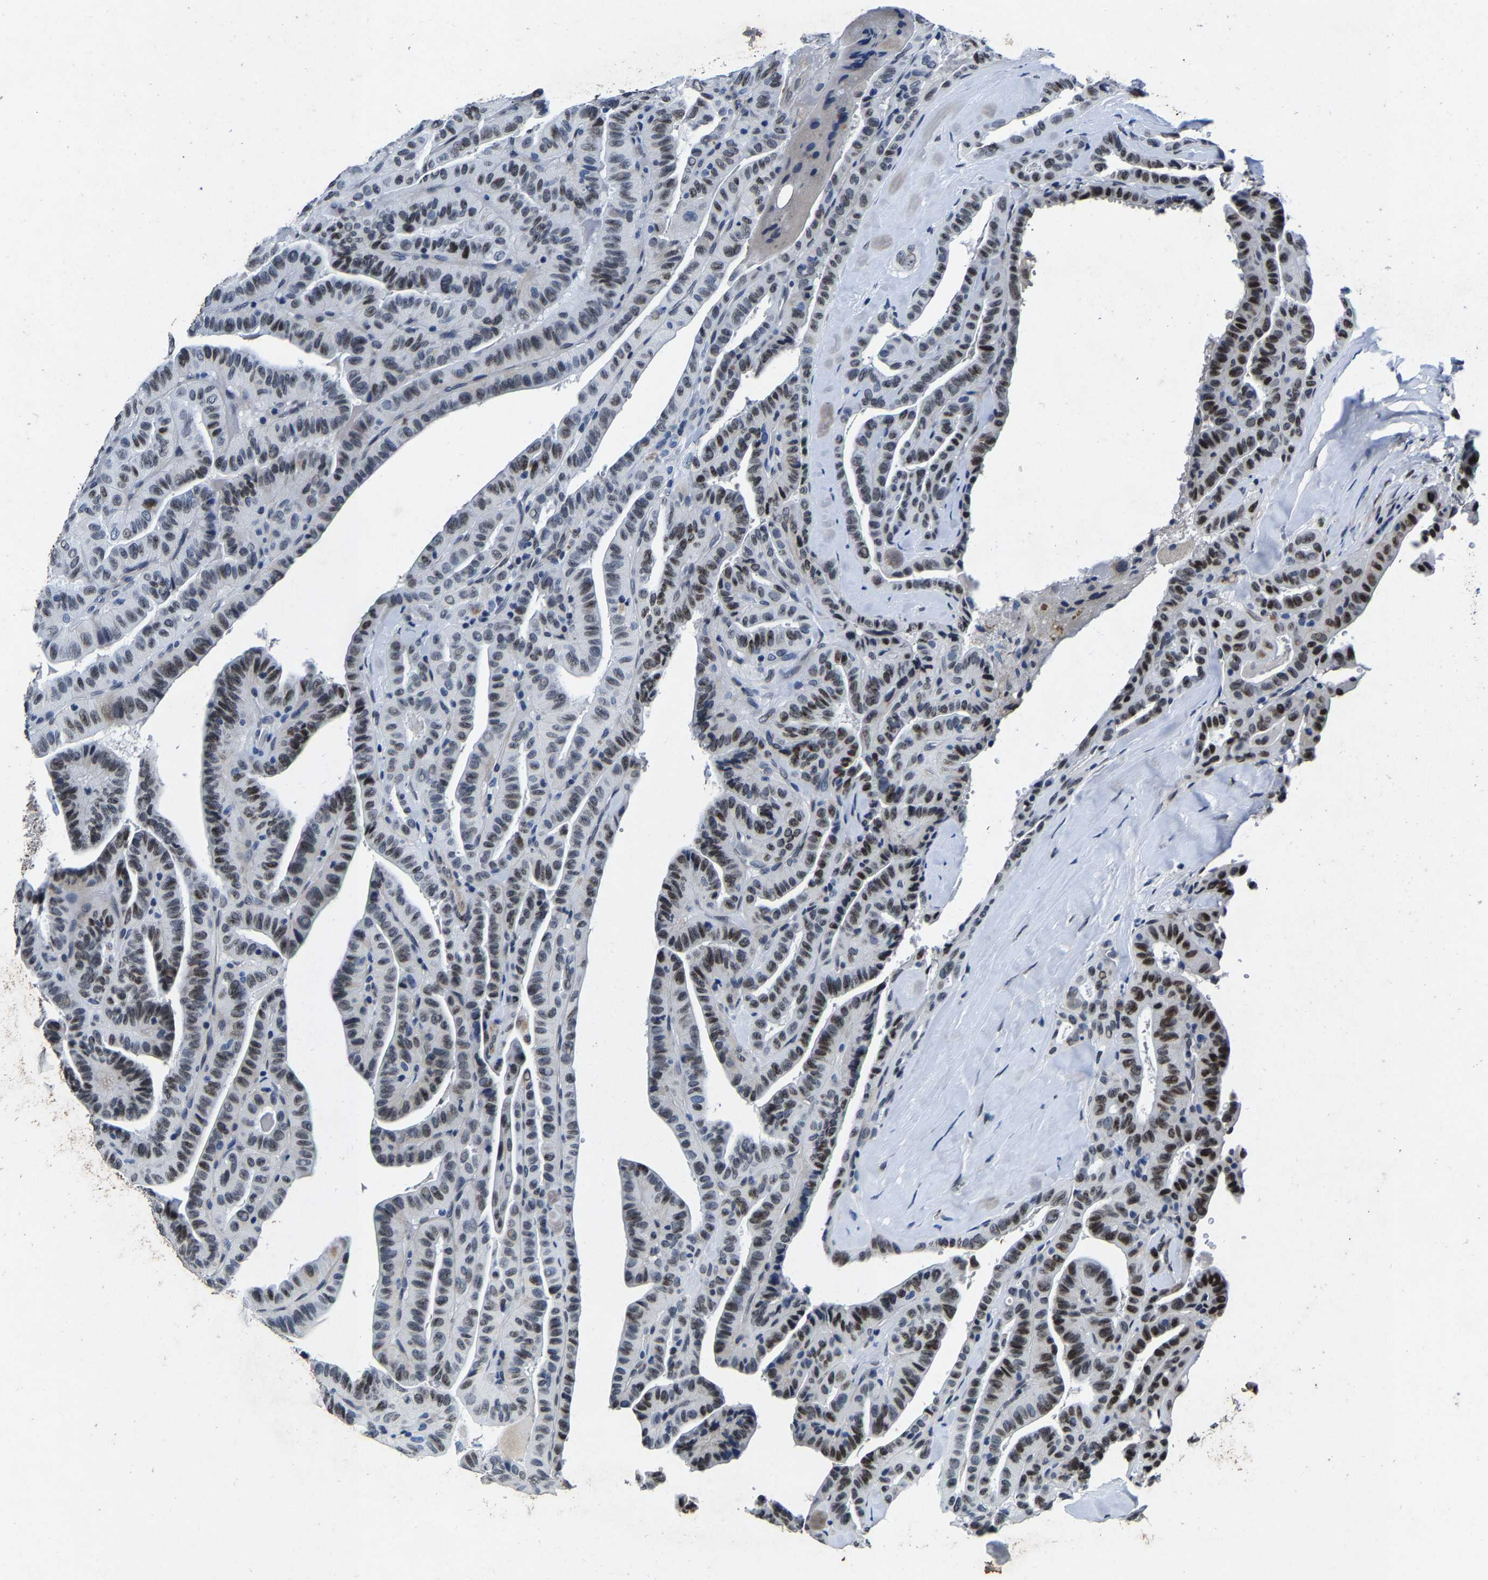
{"staining": {"intensity": "moderate", "quantity": ">75%", "location": "nuclear"}, "tissue": "thyroid cancer", "cell_type": "Tumor cells", "image_type": "cancer", "snomed": [{"axis": "morphology", "description": "Papillary adenocarcinoma, NOS"}, {"axis": "topography", "description": "Thyroid gland"}], "caption": "Human thyroid papillary adenocarcinoma stained for a protein (brown) exhibits moderate nuclear positive staining in about >75% of tumor cells.", "gene": "UBN2", "patient": {"sex": "male", "age": 77}}